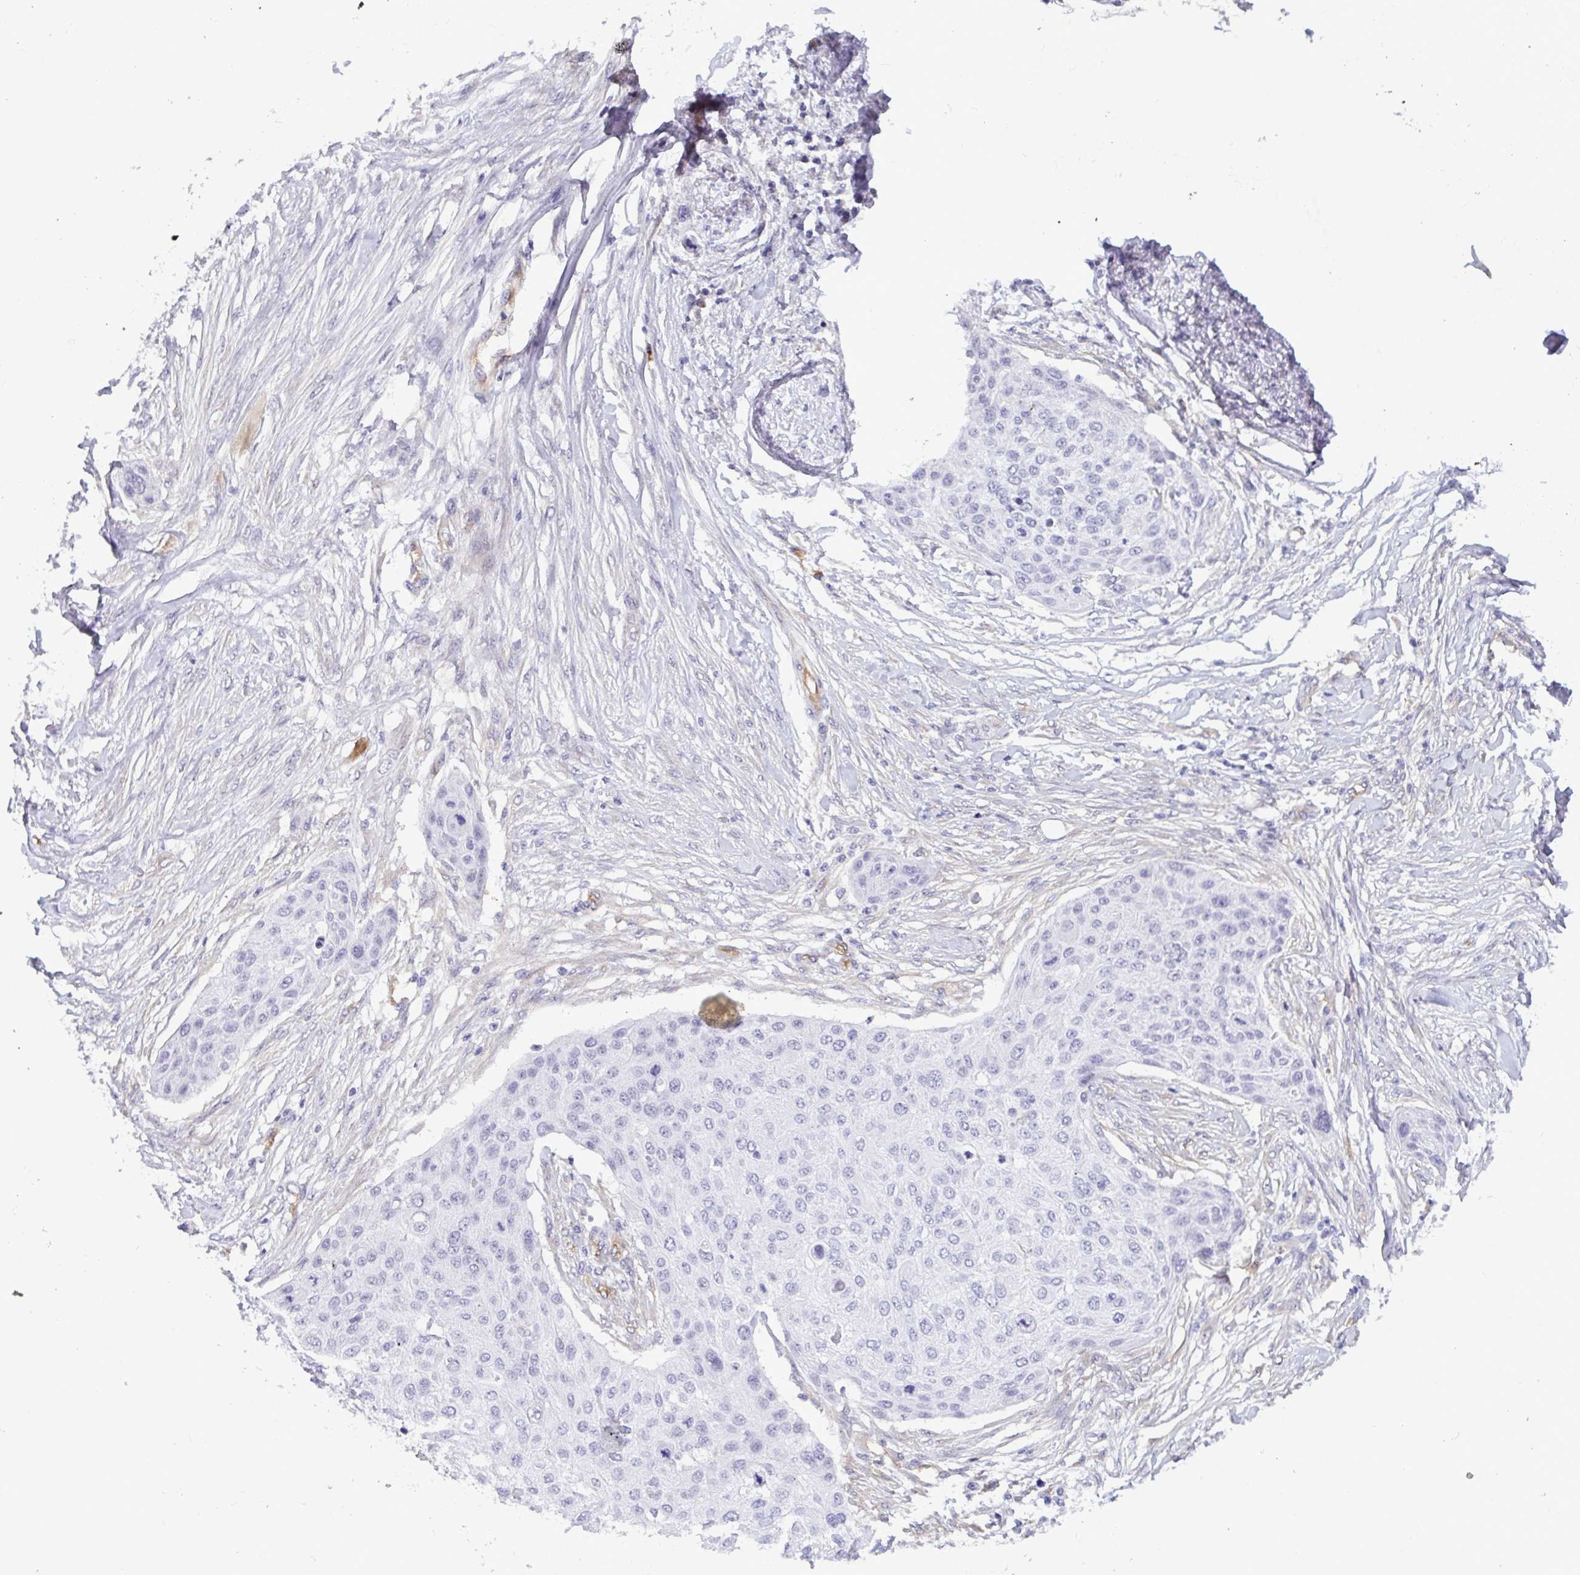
{"staining": {"intensity": "negative", "quantity": "none", "location": "none"}, "tissue": "skin cancer", "cell_type": "Tumor cells", "image_type": "cancer", "snomed": [{"axis": "morphology", "description": "Squamous cell carcinoma, NOS"}, {"axis": "topography", "description": "Skin"}], "caption": "Immunohistochemistry photomicrograph of neoplastic tissue: skin squamous cell carcinoma stained with DAB (3,3'-diaminobenzidine) shows no significant protein staining in tumor cells.", "gene": "EML1", "patient": {"sex": "female", "age": 87}}